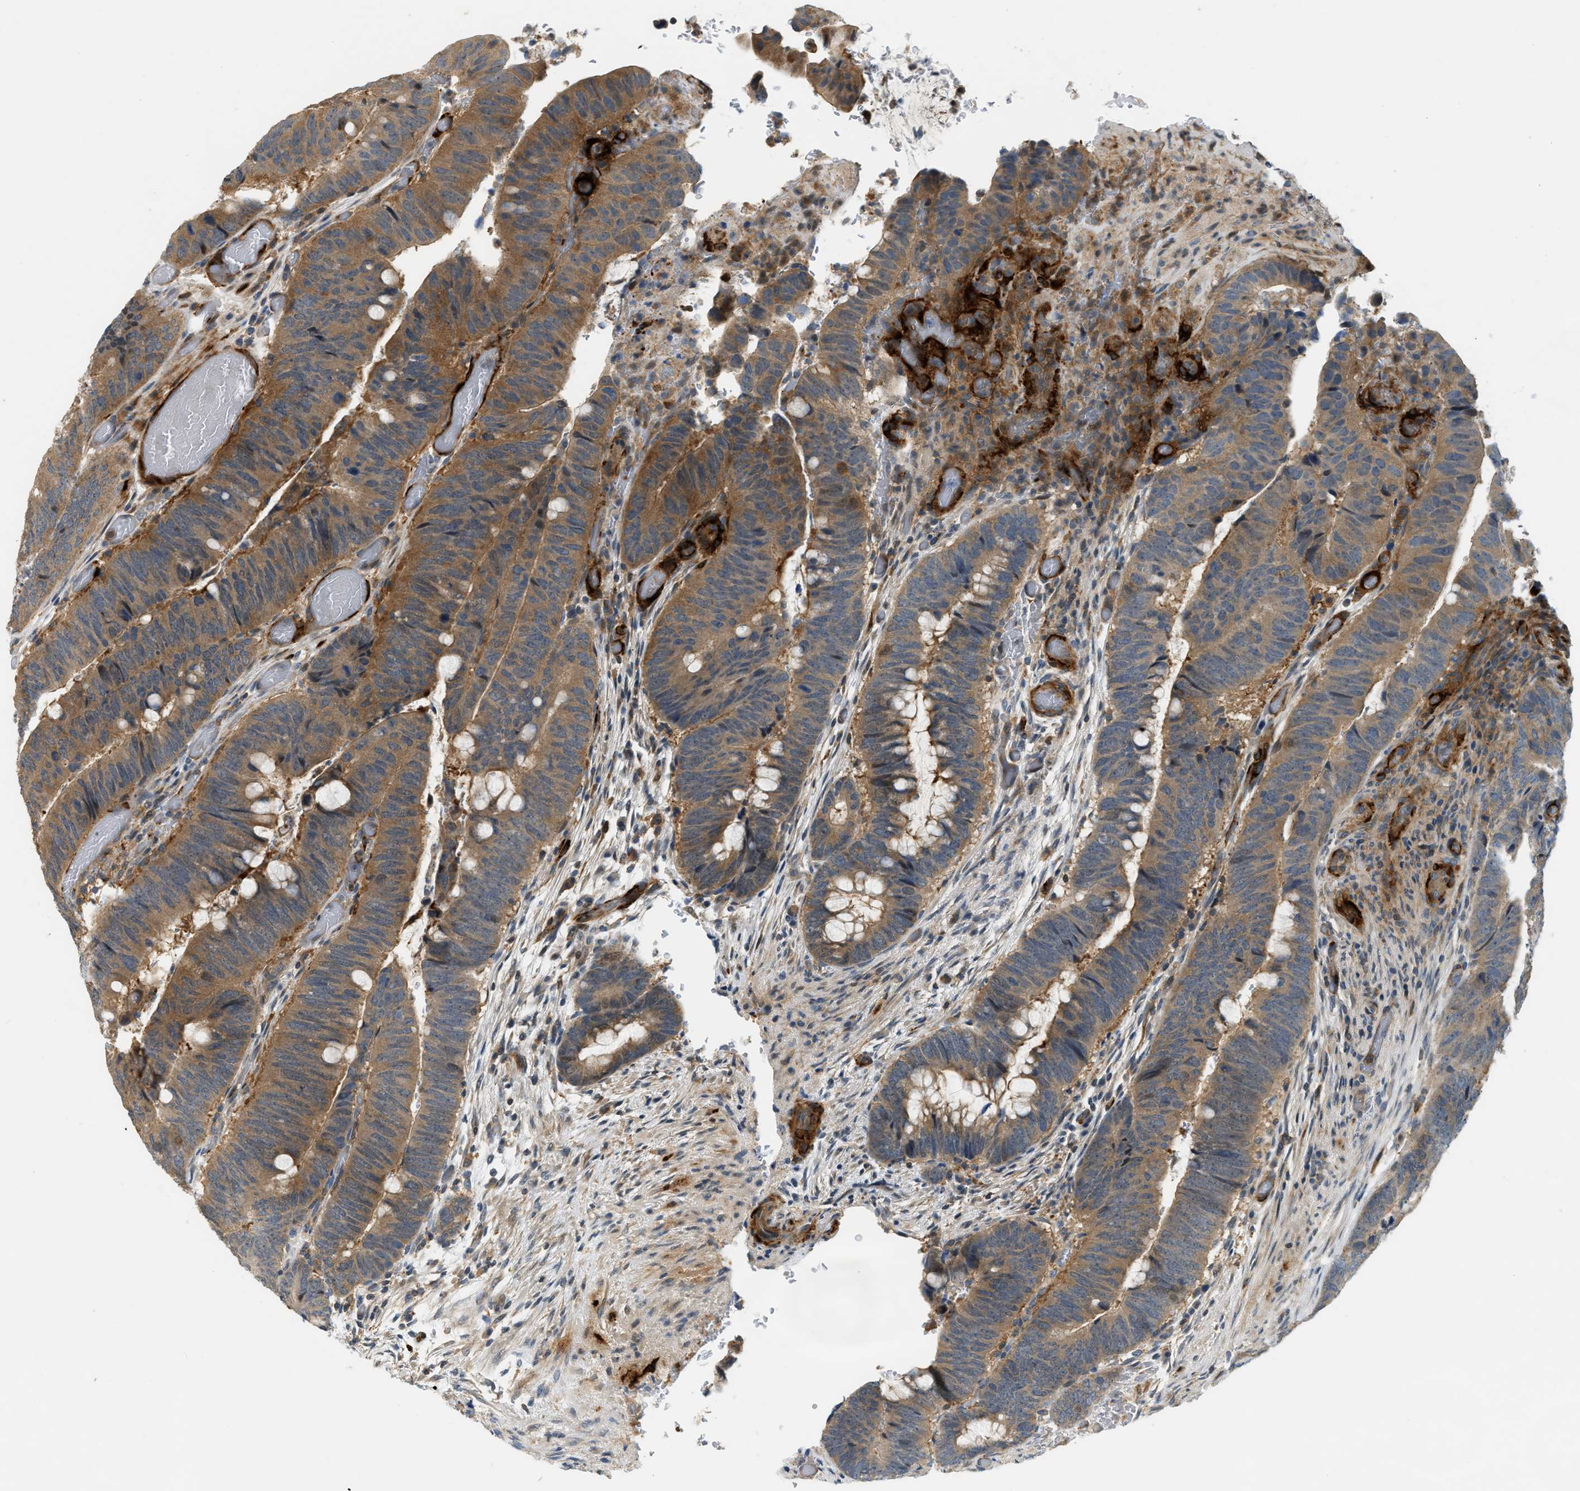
{"staining": {"intensity": "moderate", "quantity": ">75%", "location": "cytoplasmic/membranous"}, "tissue": "colorectal cancer", "cell_type": "Tumor cells", "image_type": "cancer", "snomed": [{"axis": "morphology", "description": "Normal tissue, NOS"}, {"axis": "morphology", "description": "Adenocarcinoma, NOS"}, {"axis": "topography", "description": "Rectum"}], "caption": "Immunohistochemical staining of colorectal adenocarcinoma exhibits medium levels of moderate cytoplasmic/membranous staining in approximately >75% of tumor cells.", "gene": "PDCL3", "patient": {"sex": "male", "age": 92}}